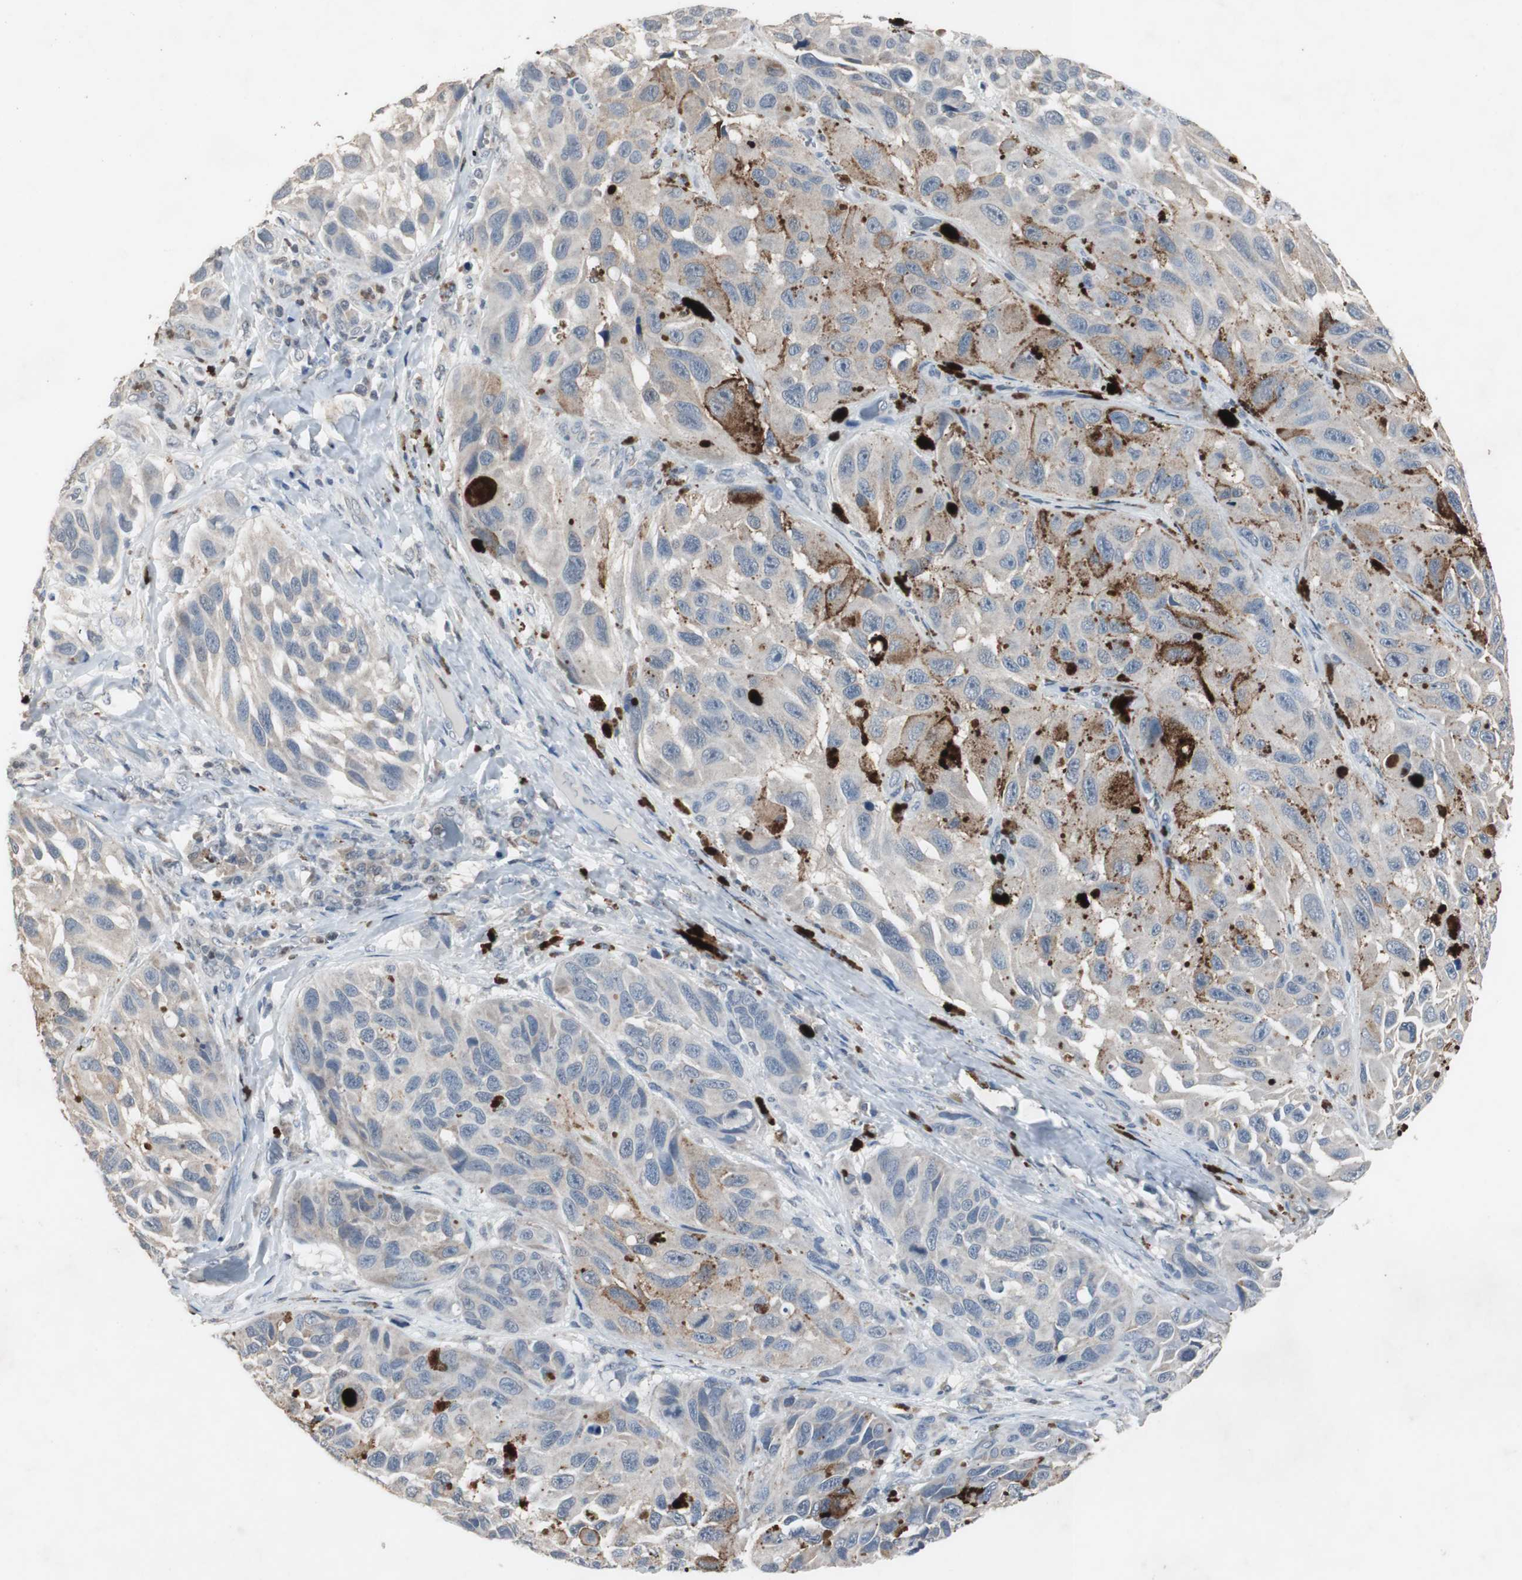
{"staining": {"intensity": "weak", "quantity": "25%-75%", "location": "cytoplasmic/membranous"}, "tissue": "melanoma", "cell_type": "Tumor cells", "image_type": "cancer", "snomed": [{"axis": "morphology", "description": "Malignant melanoma, NOS"}, {"axis": "topography", "description": "Skin"}], "caption": "Immunohistochemical staining of human malignant melanoma demonstrates low levels of weak cytoplasmic/membranous positivity in approximately 25%-75% of tumor cells. (DAB (3,3'-diaminobenzidine) IHC with brightfield microscopy, high magnification).", "gene": "ADNP2", "patient": {"sex": "female", "age": 73}}